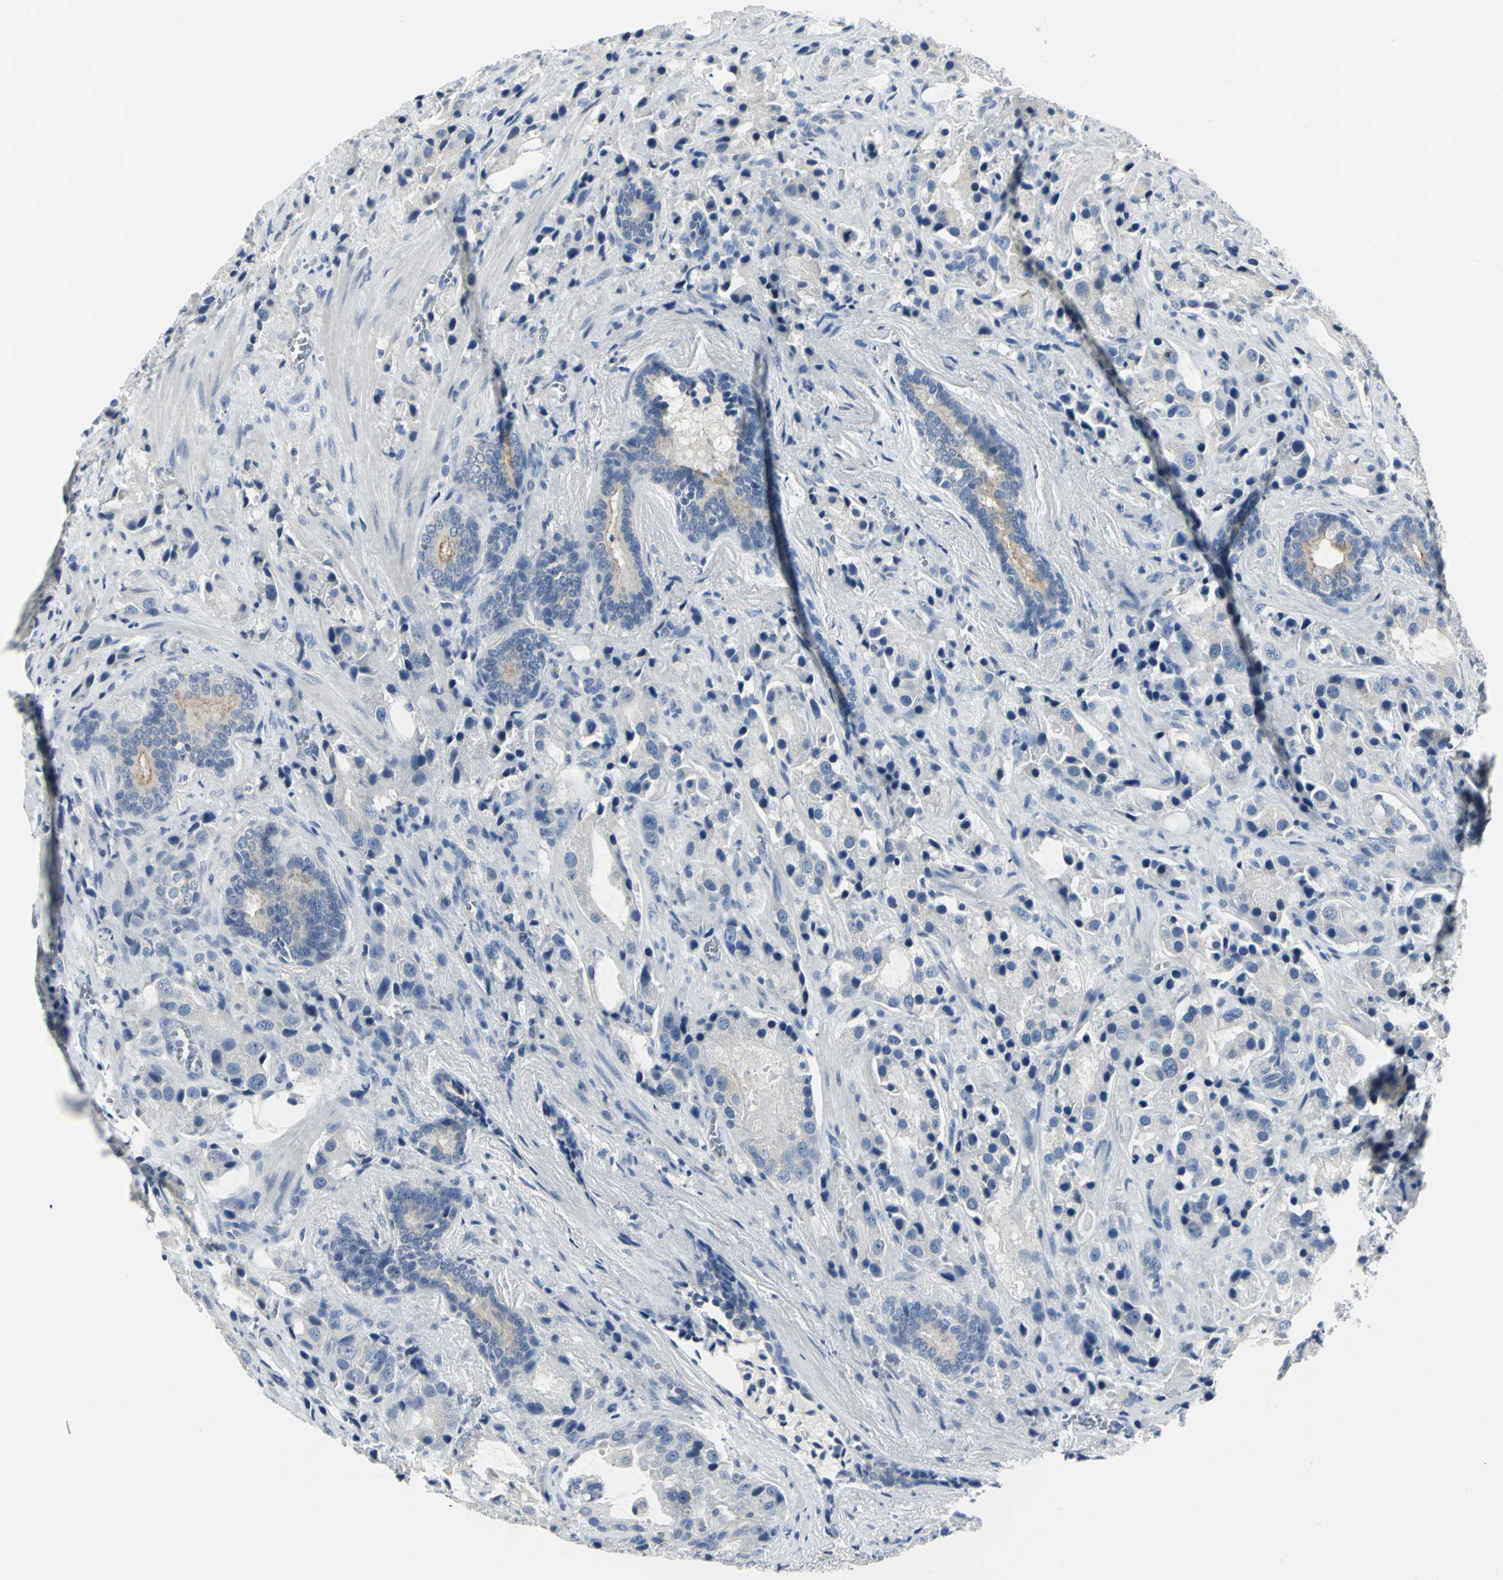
{"staining": {"intensity": "weak", "quantity": "<25%", "location": "cytoplasmic/membranous"}, "tissue": "prostate cancer", "cell_type": "Tumor cells", "image_type": "cancer", "snomed": [{"axis": "morphology", "description": "Adenocarcinoma, High grade"}, {"axis": "topography", "description": "Prostate"}], "caption": "Prostate cancer (adenocarcinoma (high-grade)) stained for a protein using immunohistochemistry (IHC) exhibits no positivity tumor cells.", "gene": "RIPOR1", "patient": {"sex": "male", "age": 70}}